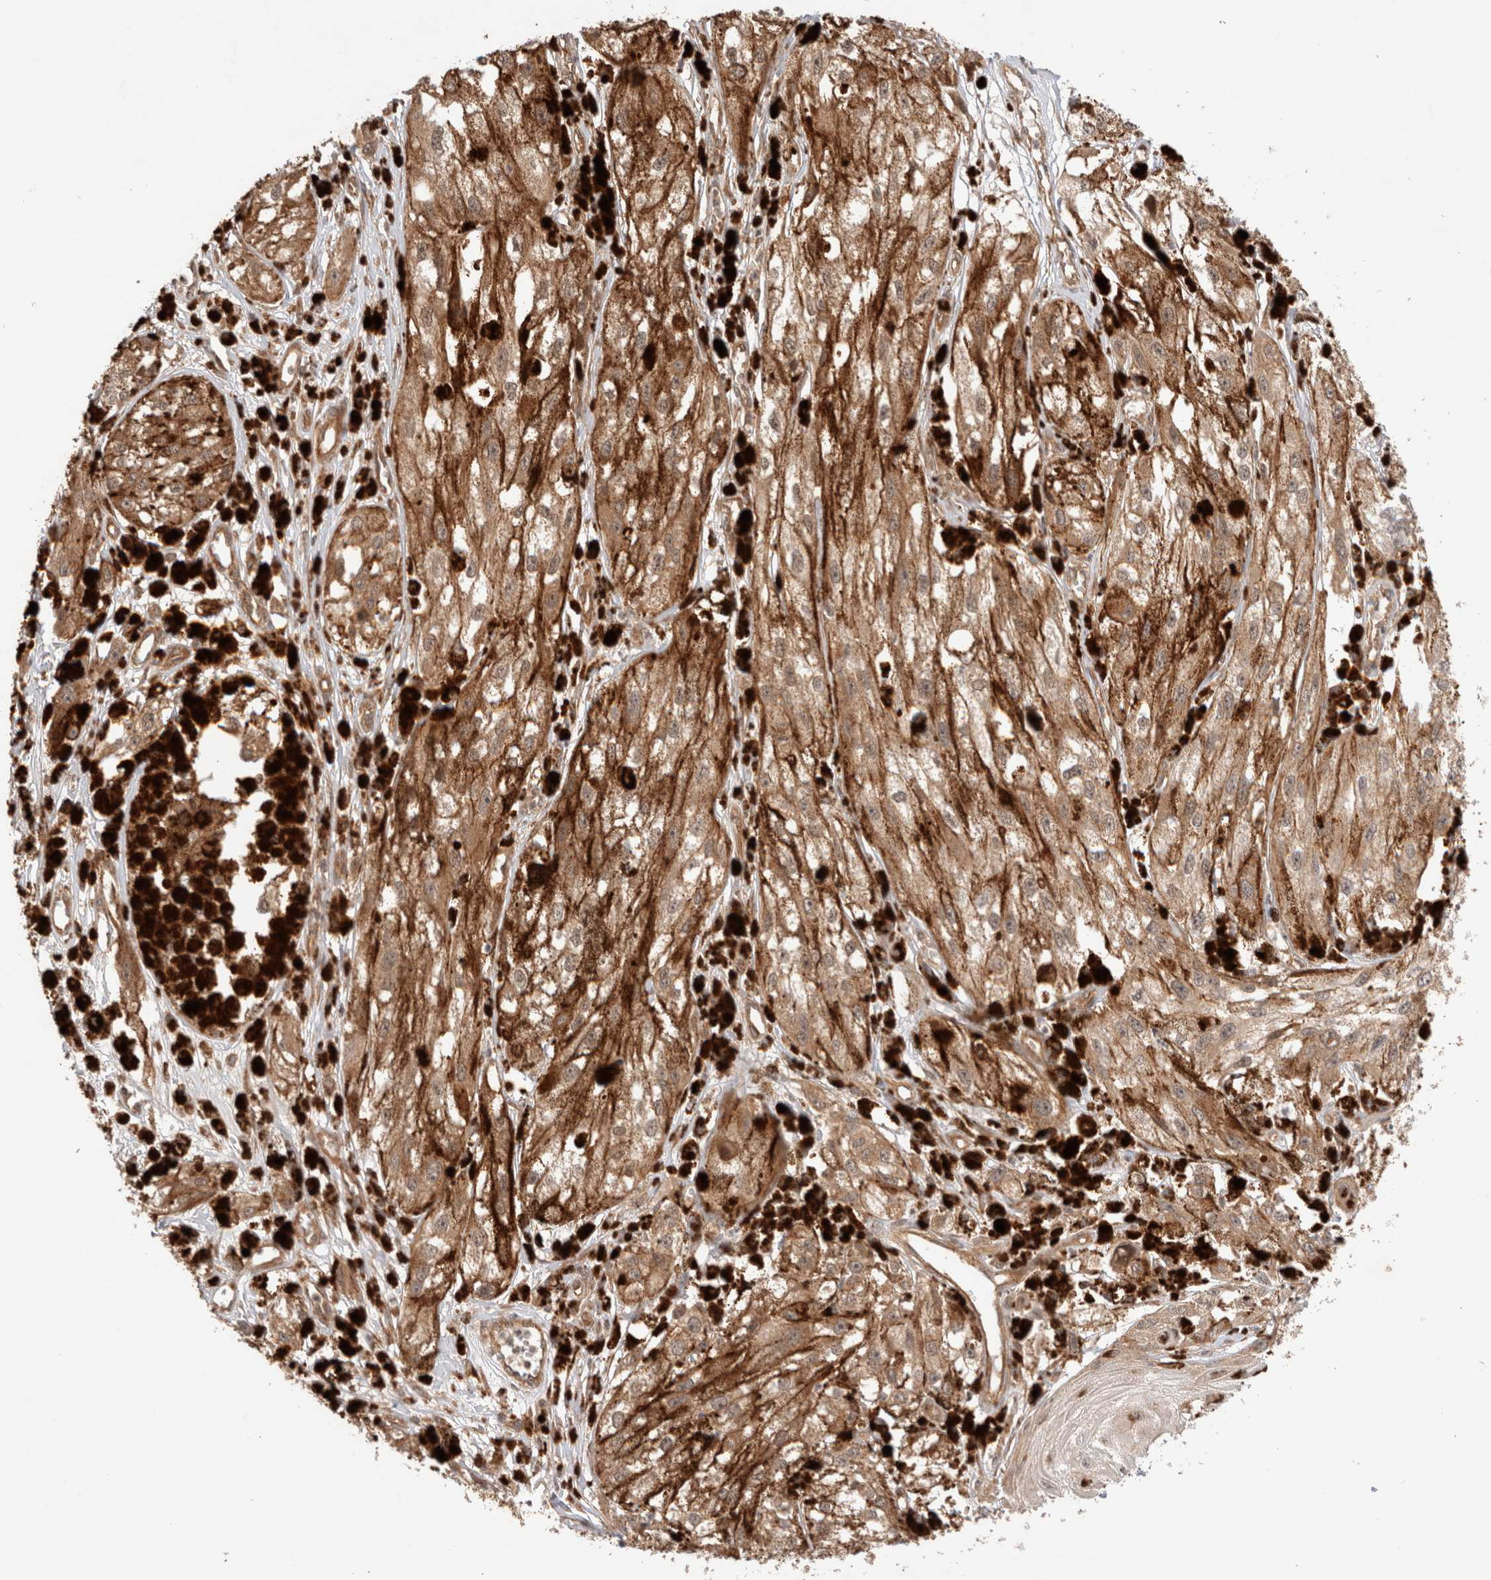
{"staining": {"intensity": "weak", "quantity": ">75%", "location": "cytoplasmic/membranous,nuclear"}, "tissue": "melanoma", "cell_type": "Tumor cells", "image_type": "cancer", "snomed": [{"axis": "morphology", "description": "Malignant melanoma, NOS"}, {"axis": "topography", "description": "Skin"}], "caption": "This is an image of immunohistochemistry staining of malignant melanoma, which shows weak staining in the cytoplasmic/membranous and nuclear of tumor cells.", "gene": "SIKE1", "patient": {"sex": "male", "age": 88}}